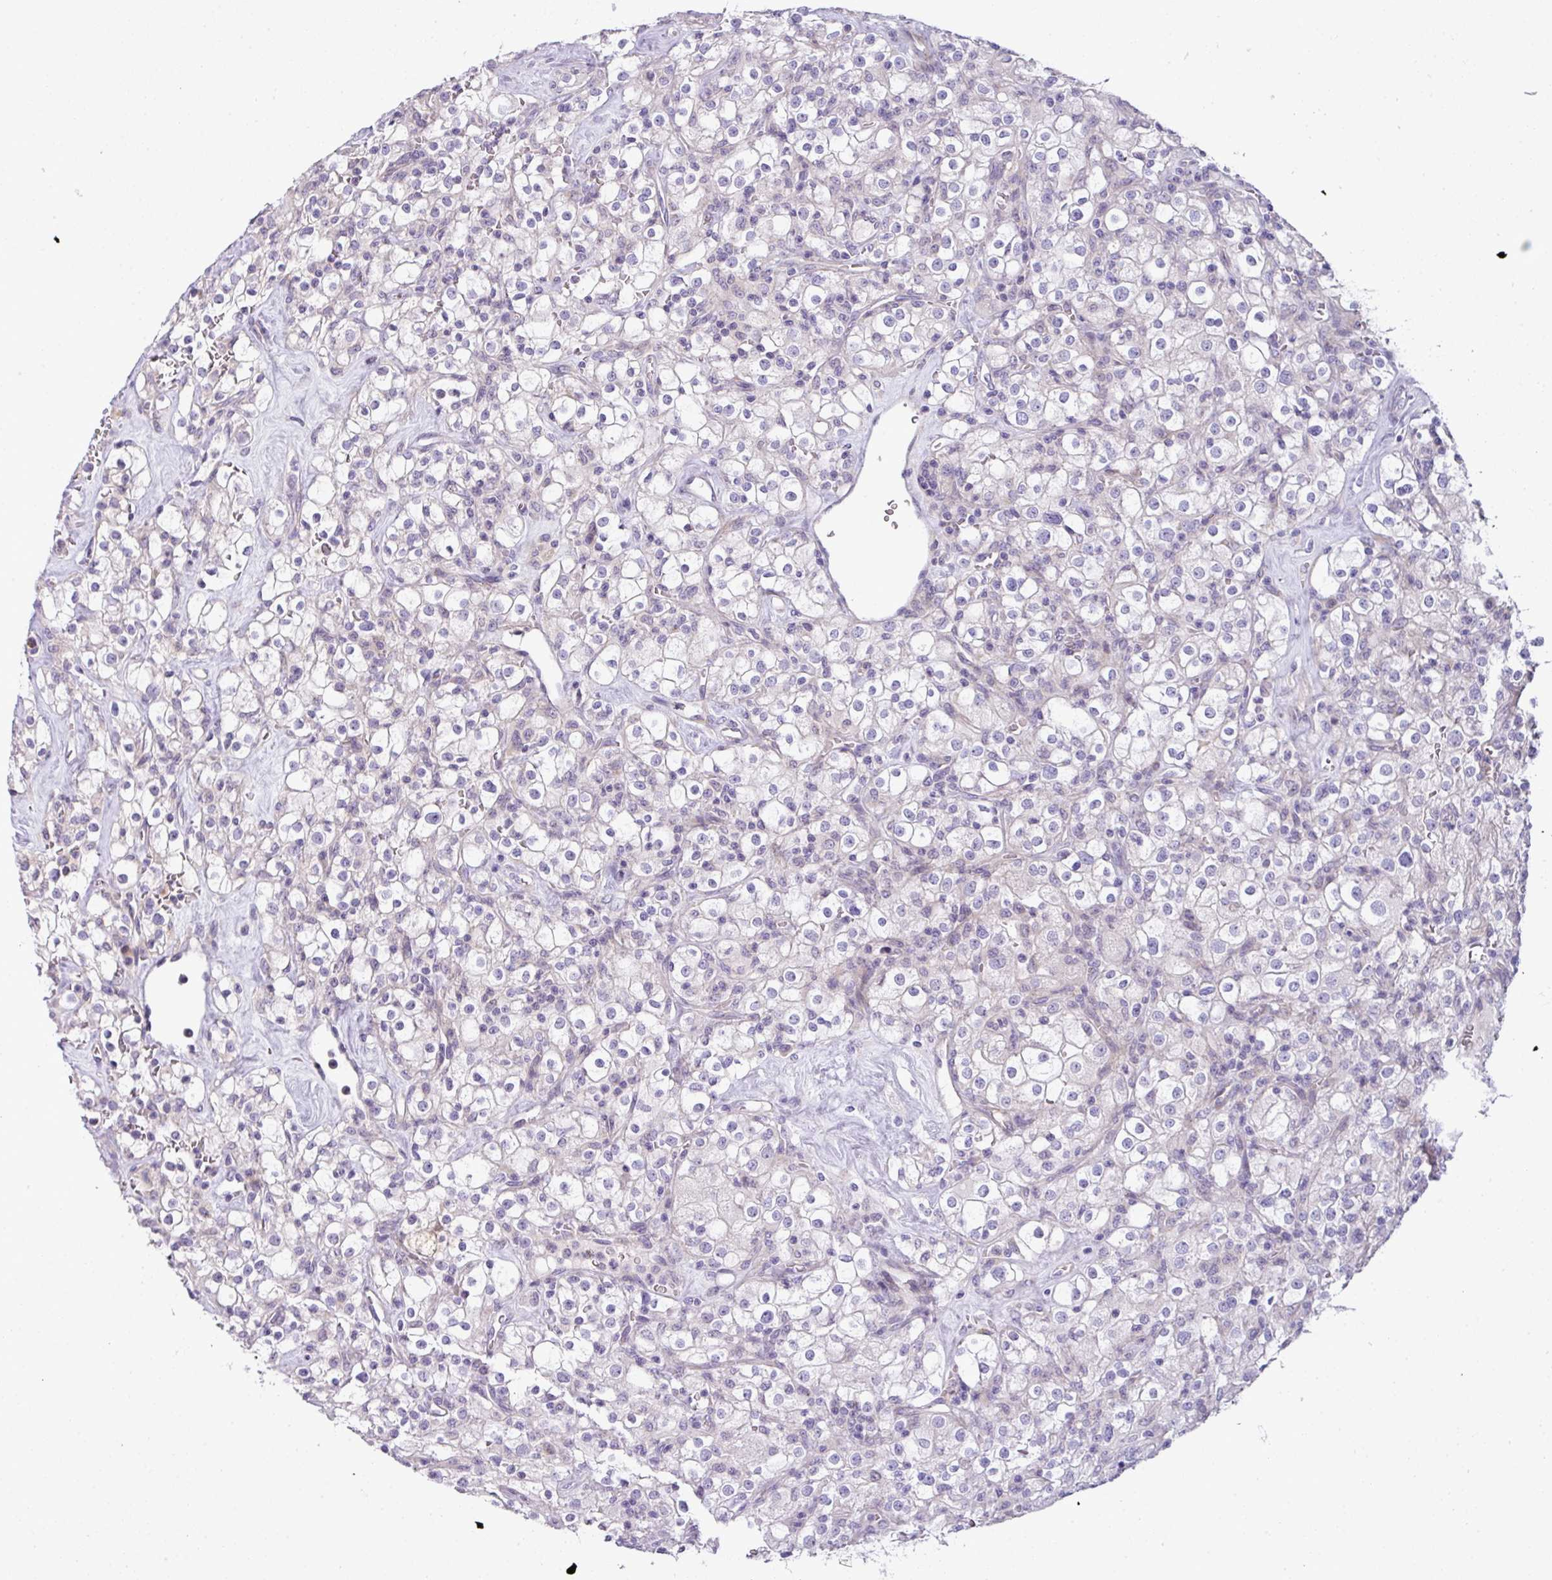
{"staining": {"intensity": "negative", "quantity": "none", "location": "none"}, "tissue": "renal cancer", "cell_type": "Tumor cells", "image_type": "cancer", "snomed": [{"axis": "morphology", "description": "Adenocarcinoma, NOS"}, {"axis": "topography", "description": "Kidney"}], "caption": "This is an immunohistochemistry (IHC) image of renal cancer. There is no expression in tumor cells.", "gene": "PIK3R5", "patient": {"sex": "female", "age": 74}}